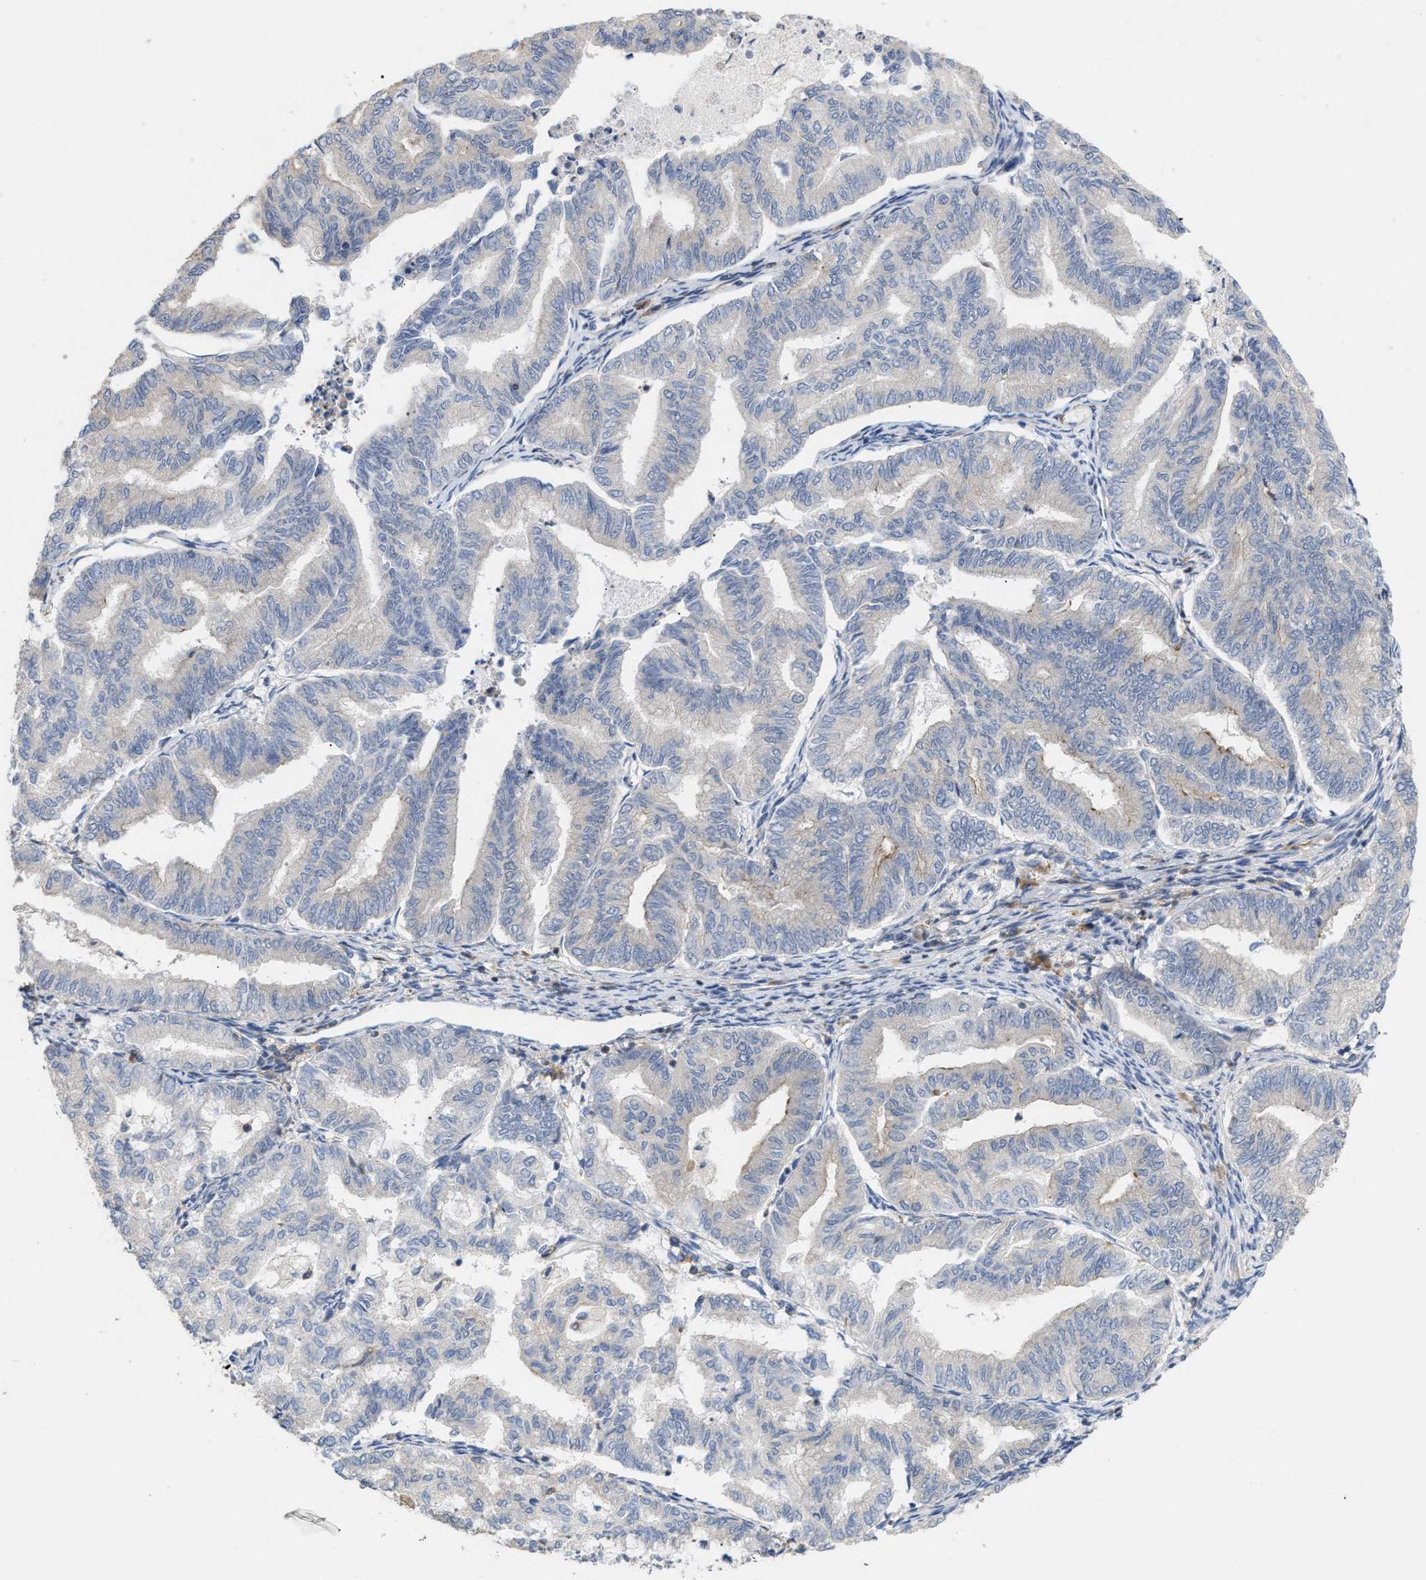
{"staining": {"intensity": "weak", "quantity": "<25%", "location": "cytoplasmic/membranous"}, "tissue": "endometrial cancer", "cell_type": "Tumor cells", "image_type": "cancer", "snomed": [{"axis": "morphology", "description": "Adenocarcinoma, NOS"}, {"axis": "topography", "description": "Endometrium"}], "caption": "DAB immunohistochemical staining of human adenocarcinoma (endometrial) shows no significant staining in tumor cells.", "gene": "DBNL", "patient": {"sex": "female", "age": 79}}